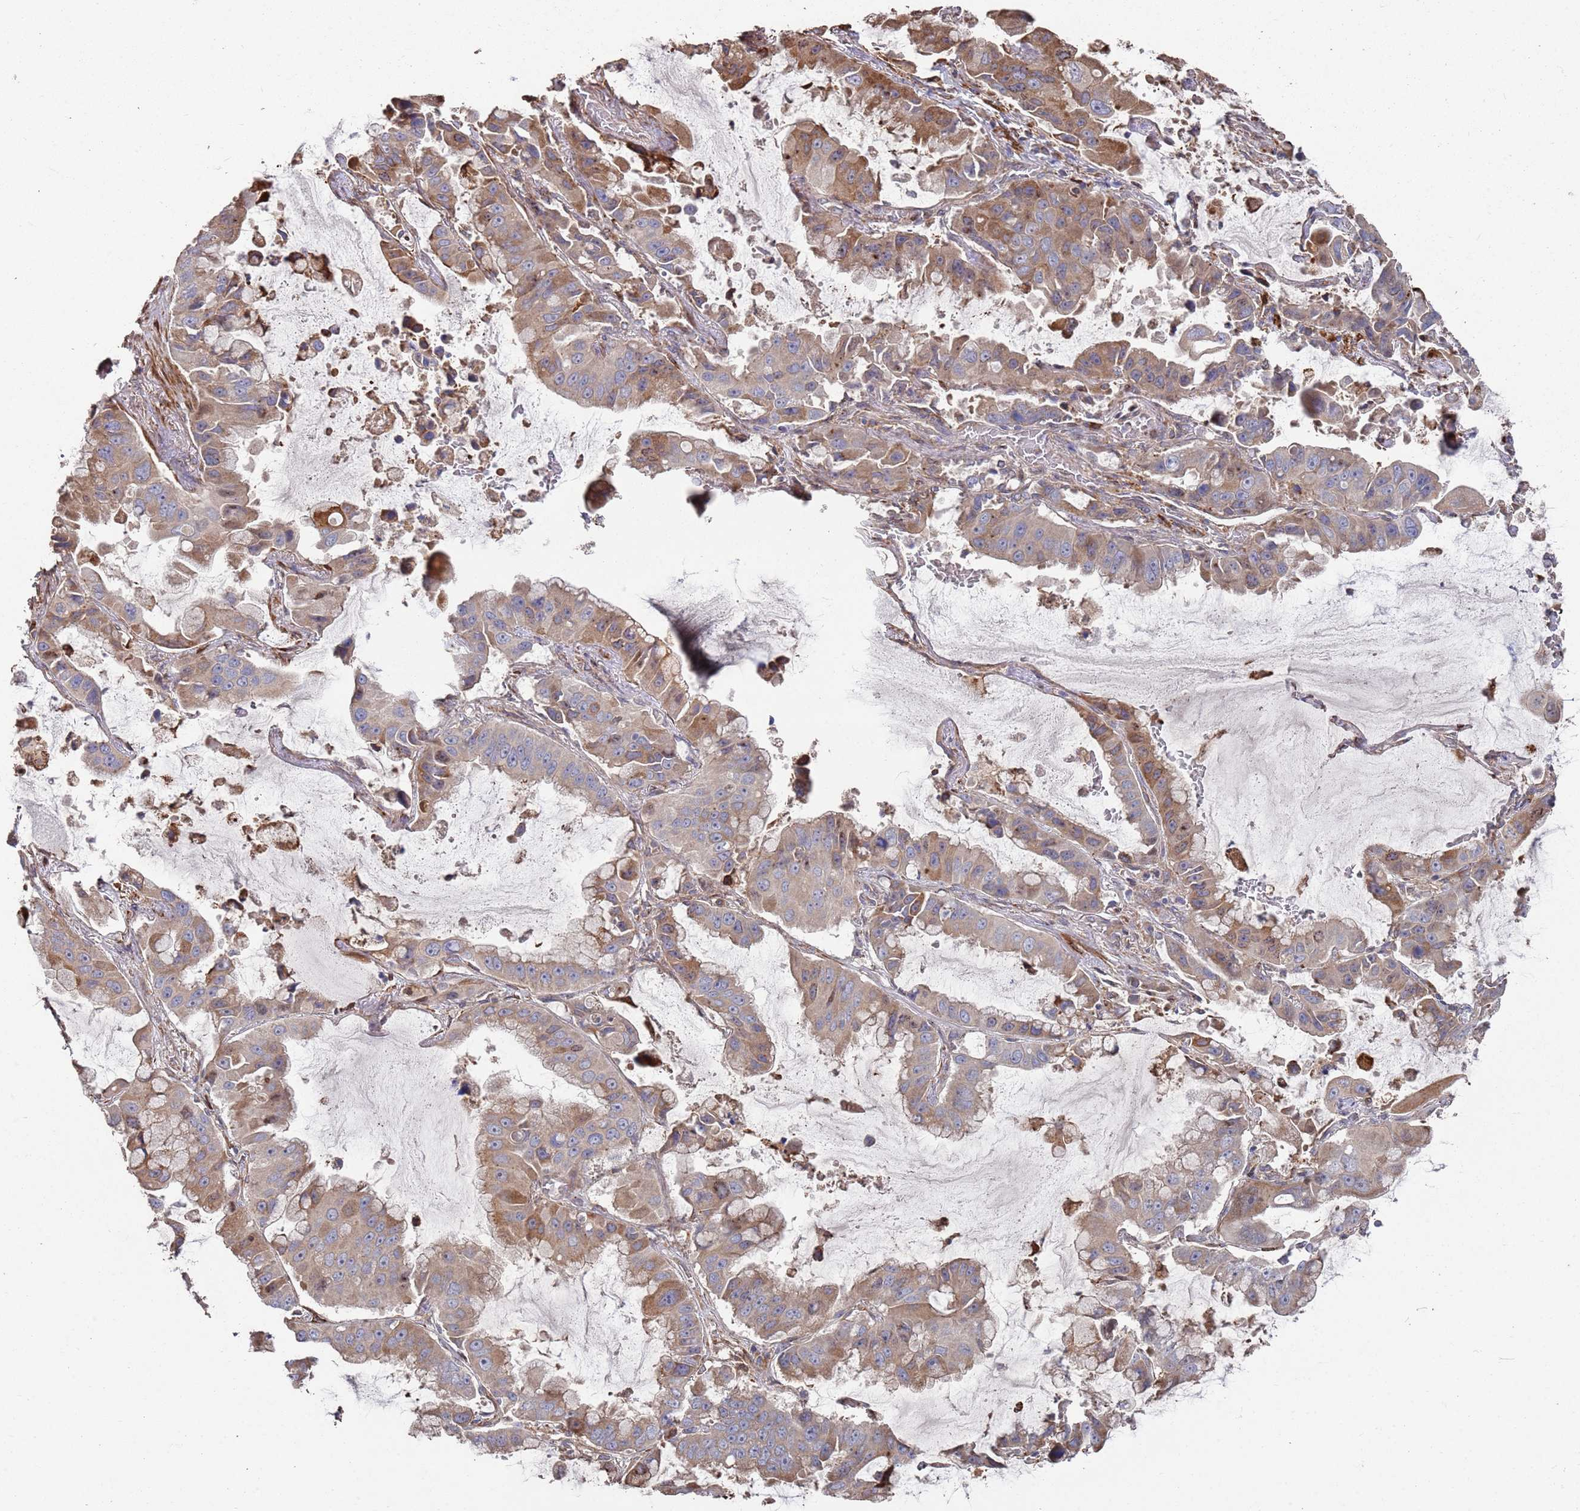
{"staining": {"intensity": "moderate", "quantity": "25%-75%", "location": "cytoplasmic/membranous"}, "tissue": "lung cancer", "cell_type": "Tumor cells", "image_type": "cancer", "snomed": [{"axis": "morphology", "description": "Adenocarcinoma, NOS"}, {"axis": "topography", "description": "Lung"}], "caption": "Lung cancer tissue reveals moderate cytoplasmic/membranous staining in about 25%-75% of tumor cells, visualized by immunohistochemistry.", "gene": "LACC1", "patient": {"sex": "male", "age": 64}}